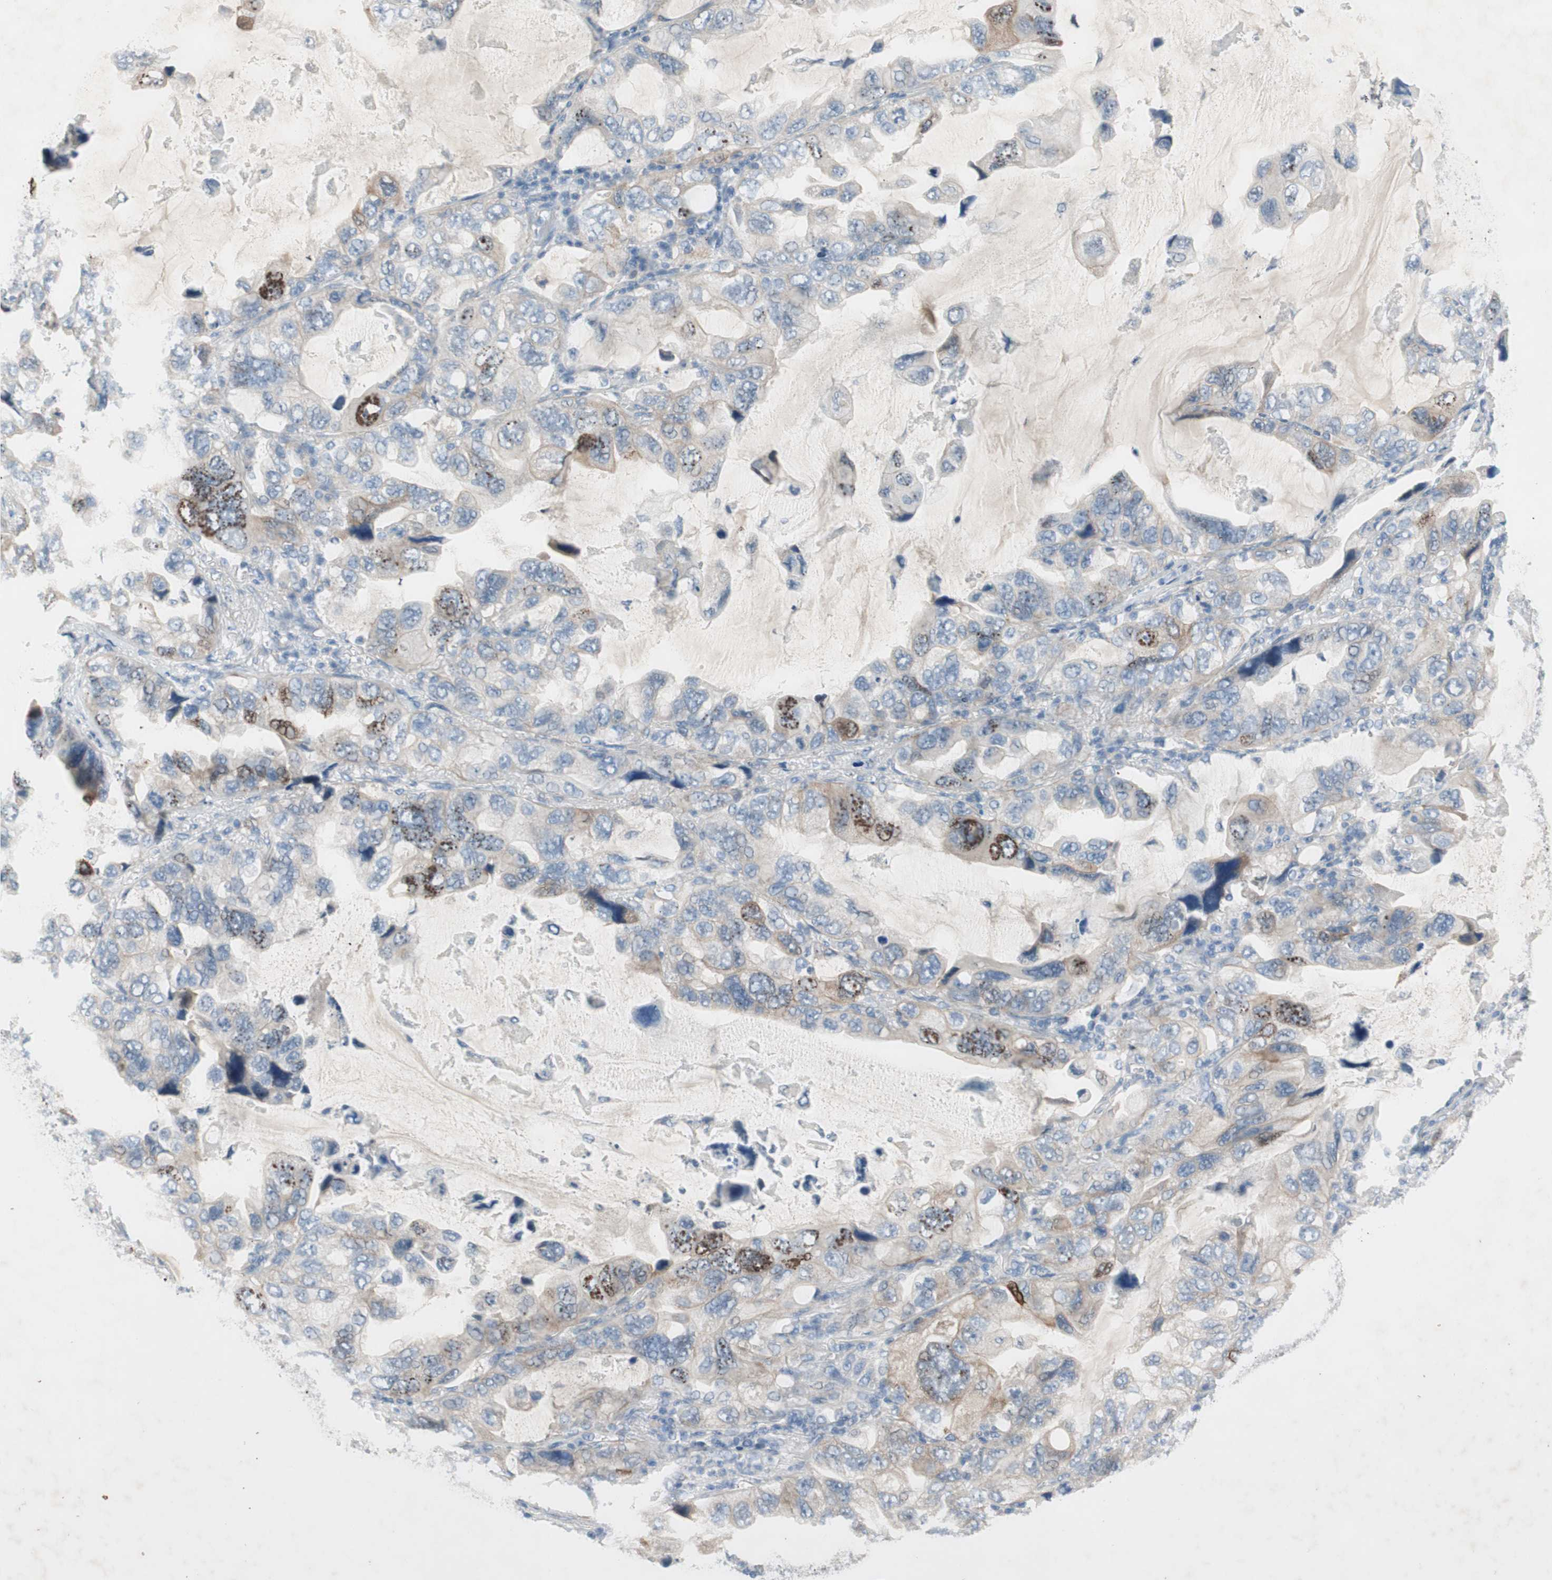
{"staining": {"intensity": "moderate", "quantity": "<25%", "location": "cytoplasmic/membranous"}, "tissue": "lung cancer", "cell_type": "Tumor cells", "image_type": "cancer", "snomed": [{"axis": "morphology", "description": "Squamous cell carcinoma, NOS"}, {"axis": "topography", "description": "Lung"}], "caption": "A photomicrograph of human squamous cell carcinoma (lung) stained for a protein exhibits moderate cytoplasmic/membranous brown staining in tumor cells.", "gene": "PRRG4", "patient": {"sex": "female", "age": 73}}